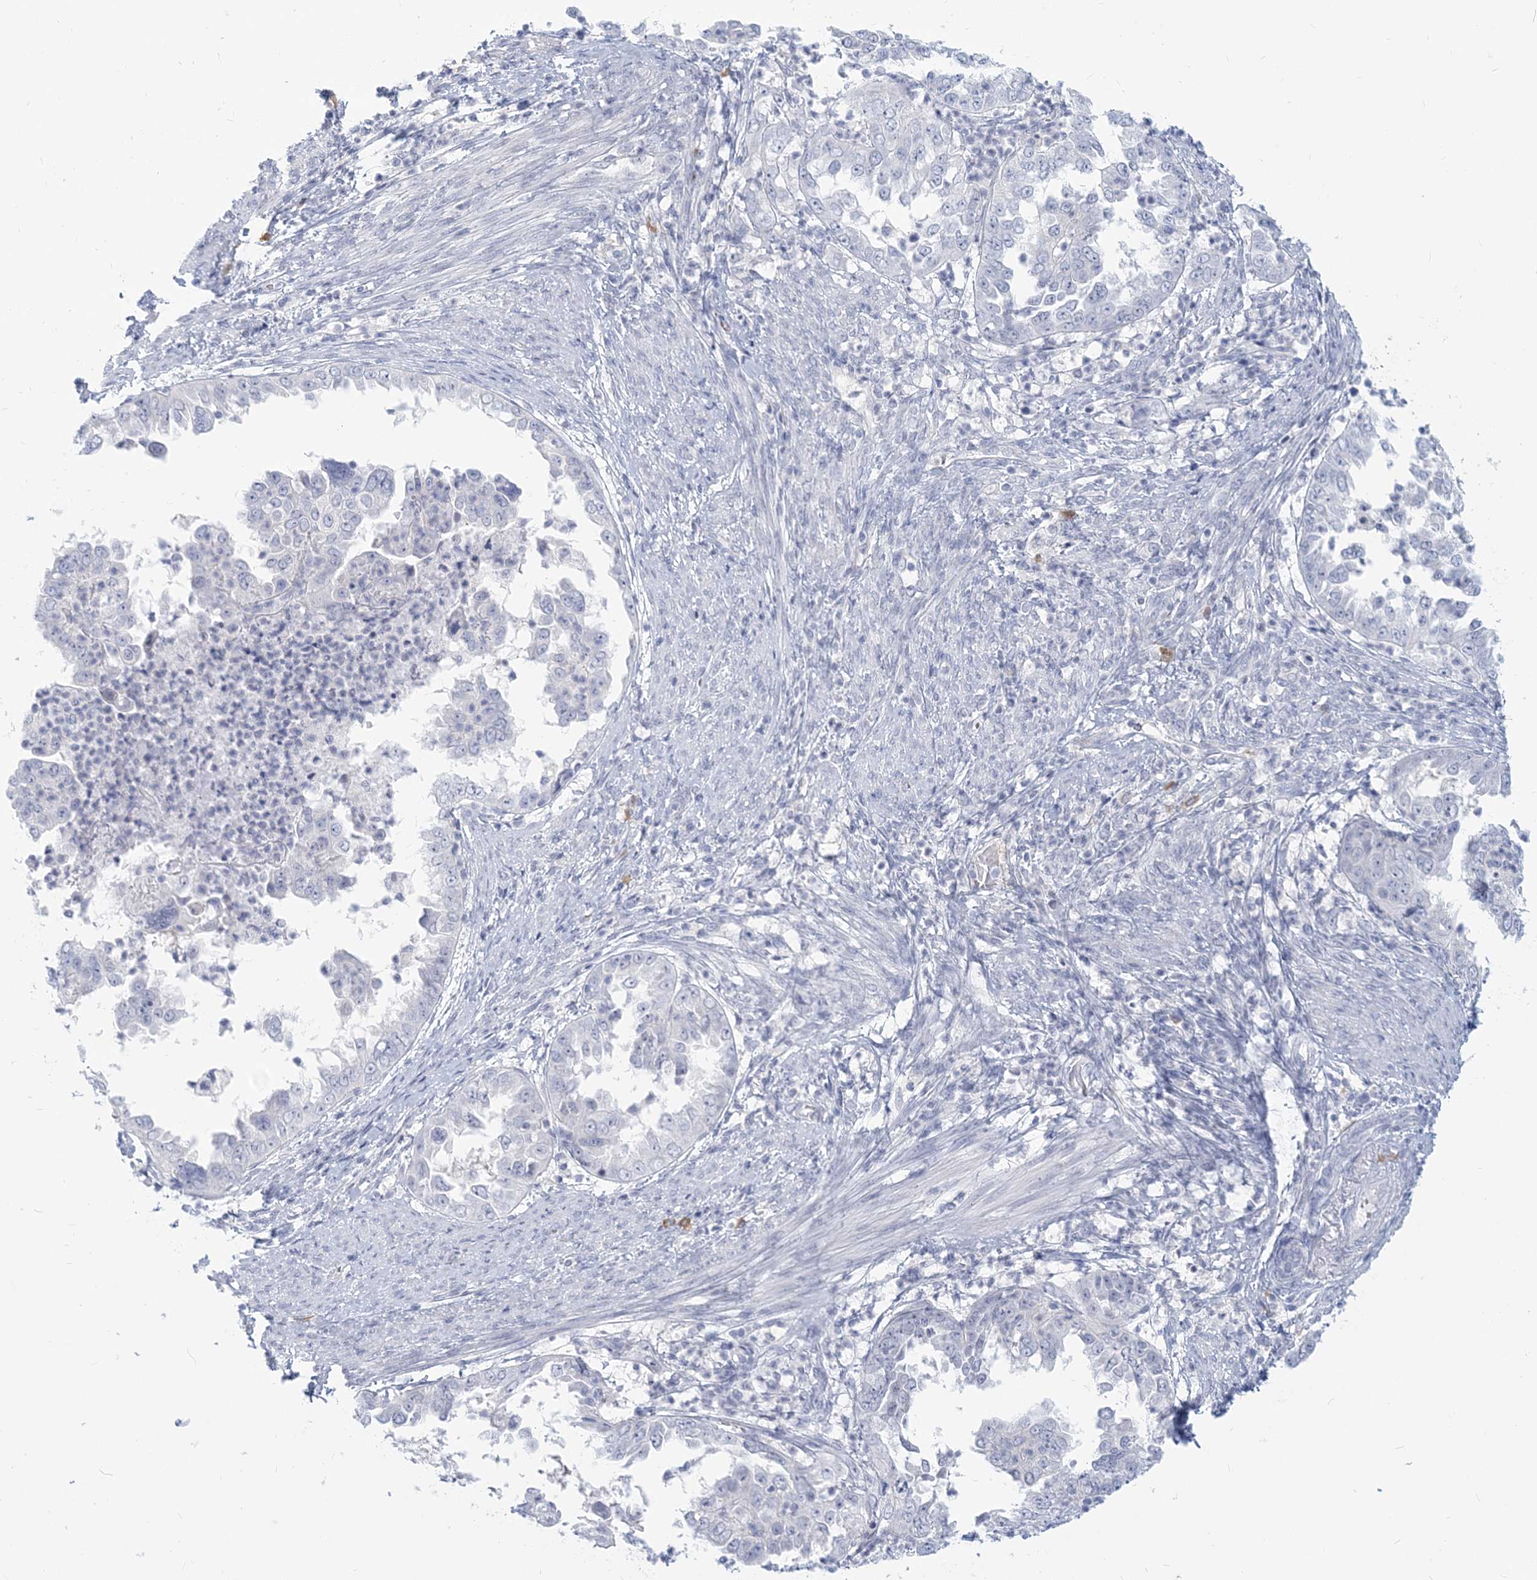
{"staining": {"intensity": "negative", "quantity": "none", "location": "none"}, "tissue": "endometrial cancer", "cell_type": "Tumor cells", "image_type": "cancer", "snomed": [{"axis": "morphology", "description": "Adenocarcinoma, NOS"}, {"axis": "topography", "description": "Endometrium"}], "caption": "Endometrial cancer (adenocarcinoma) stained for a protein using immunohistochemistry (IHC) reveals no positivity tumor cells.", "gene": "GMPPA", "patient": {"sex": "female", "age": 85}}